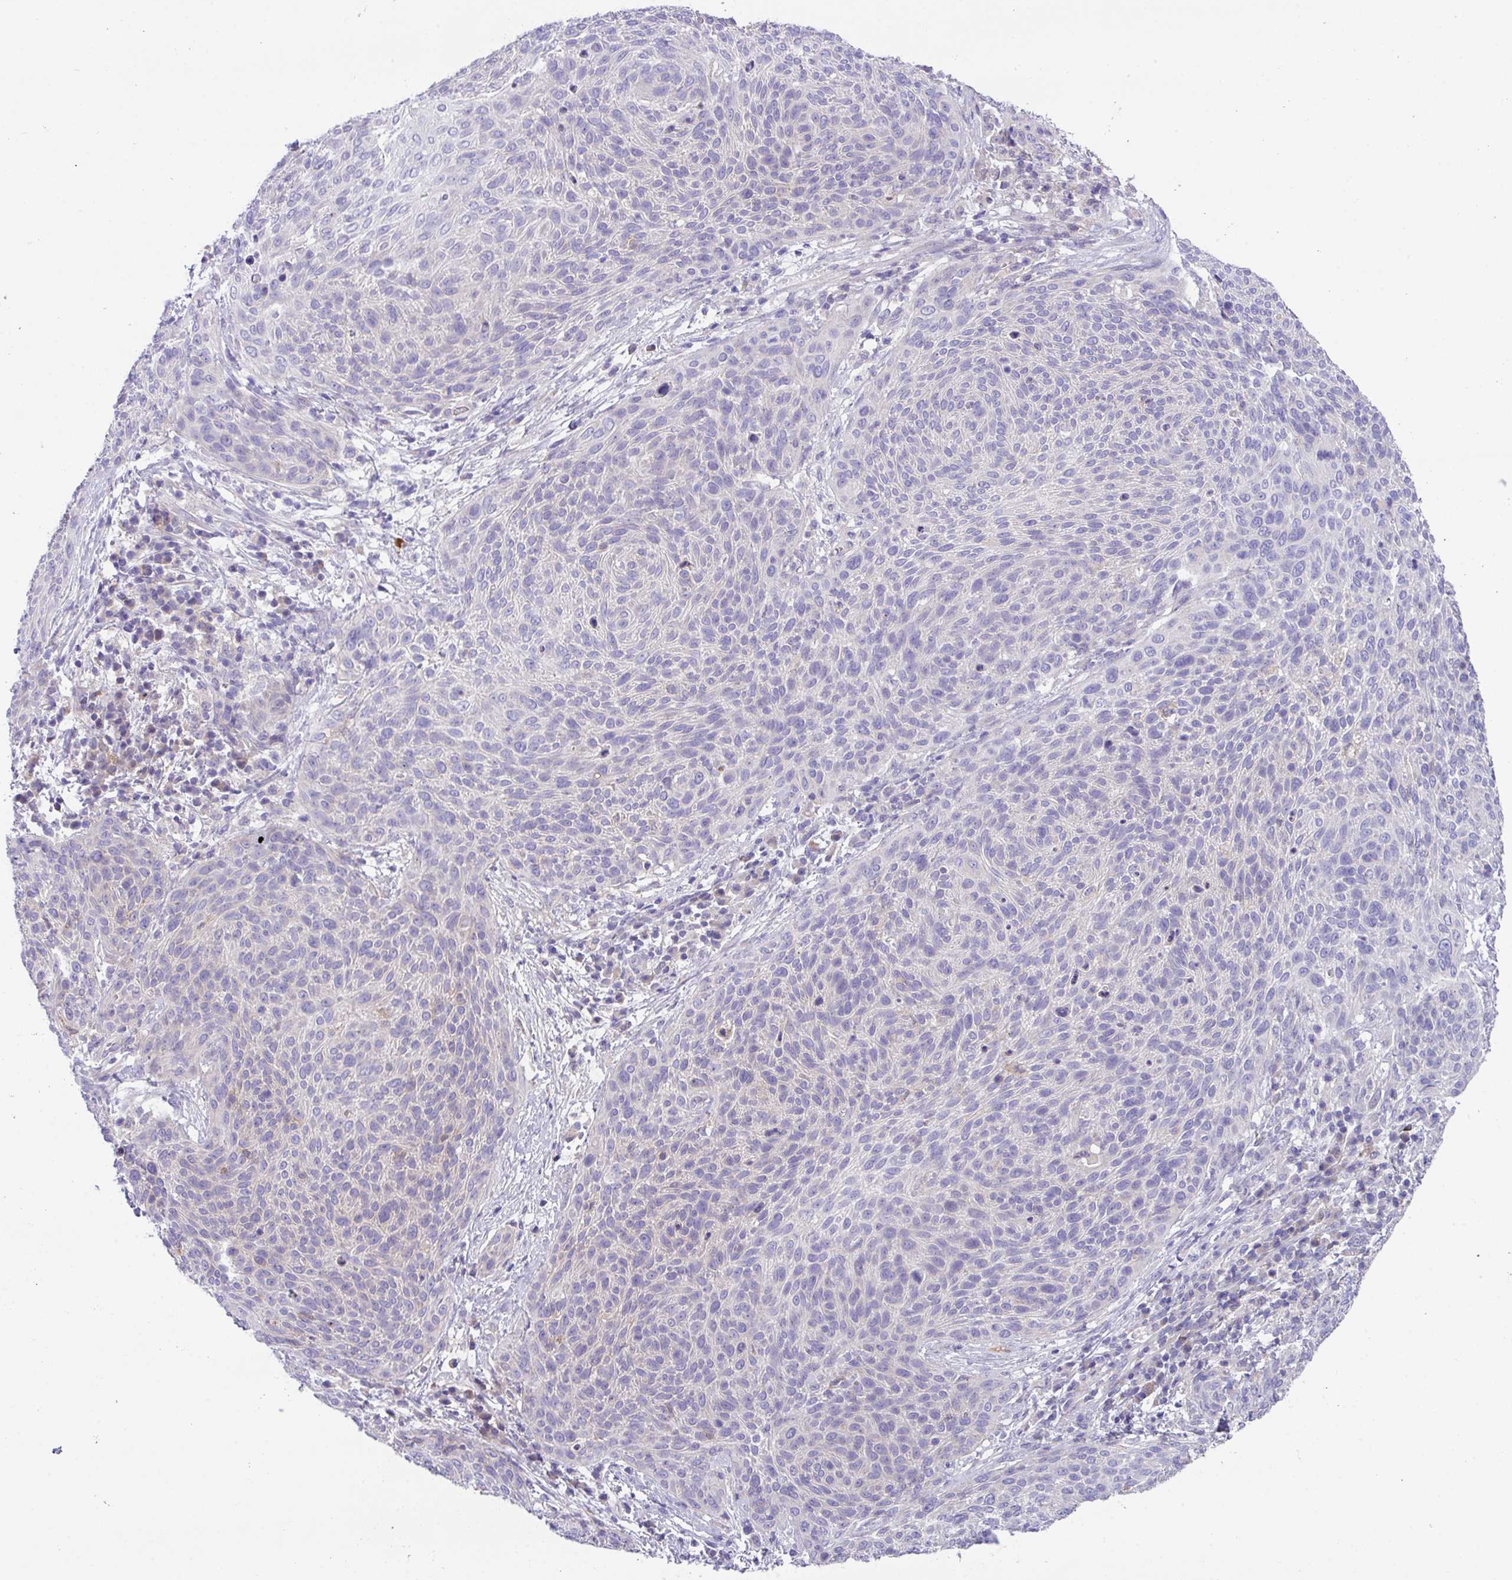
{"staining": {"intensity": "negative", "quantity": "none", "location": "none"}, "tissue": "cervical cancer", "cell_type": "Tumor cells", "image_type": "cancer", "snomed": [{"axis": "morphology", "description": "Squamous cell carcinoma, NOS"}, {"axis": "topography", "description": "Cervix"}], "caption": "Cervical cancer was stained to show a protein in brown. There is no significant positivity in tumor cells.", "gene": "DNAL1", "patient": {"sex": "female", "age": 31}}